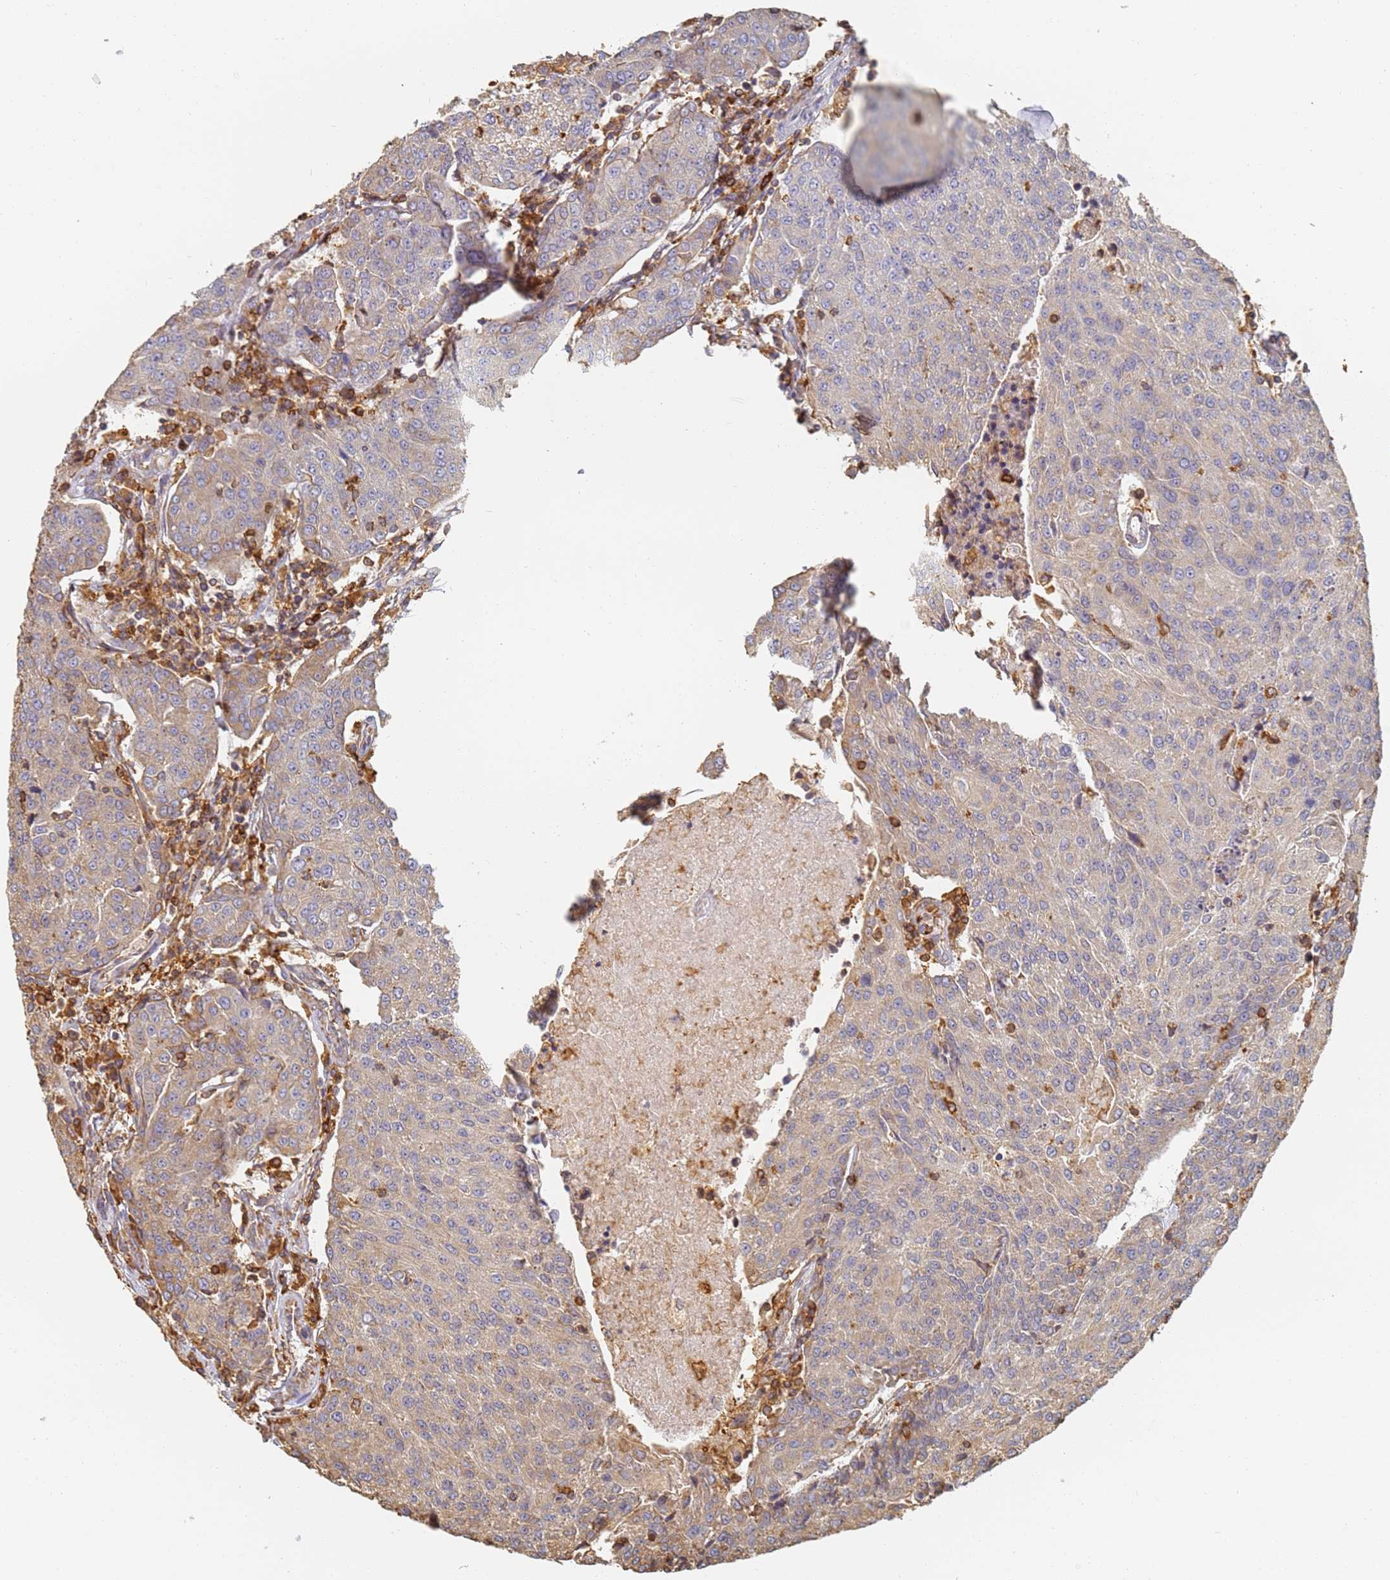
{"staining": {"intensity": "negative", "quantity": "none", "location": "none"}, "tissue": "urothelial cancer", "cell_type": "Tumor cells", "image_type": "cancer", "snomed": [{"axis": "morphology", "description": "Urothelial carcinoma, High grade"}, {"axis": "topography", "description": "Urinary bladder"}], "caption": "A photomicrograph of urothelial cancer stained for a protein demonstrates no brown staining in tumor cells.", "gene": "BIN2", "patient": {"sex": "female", "age": 85}}